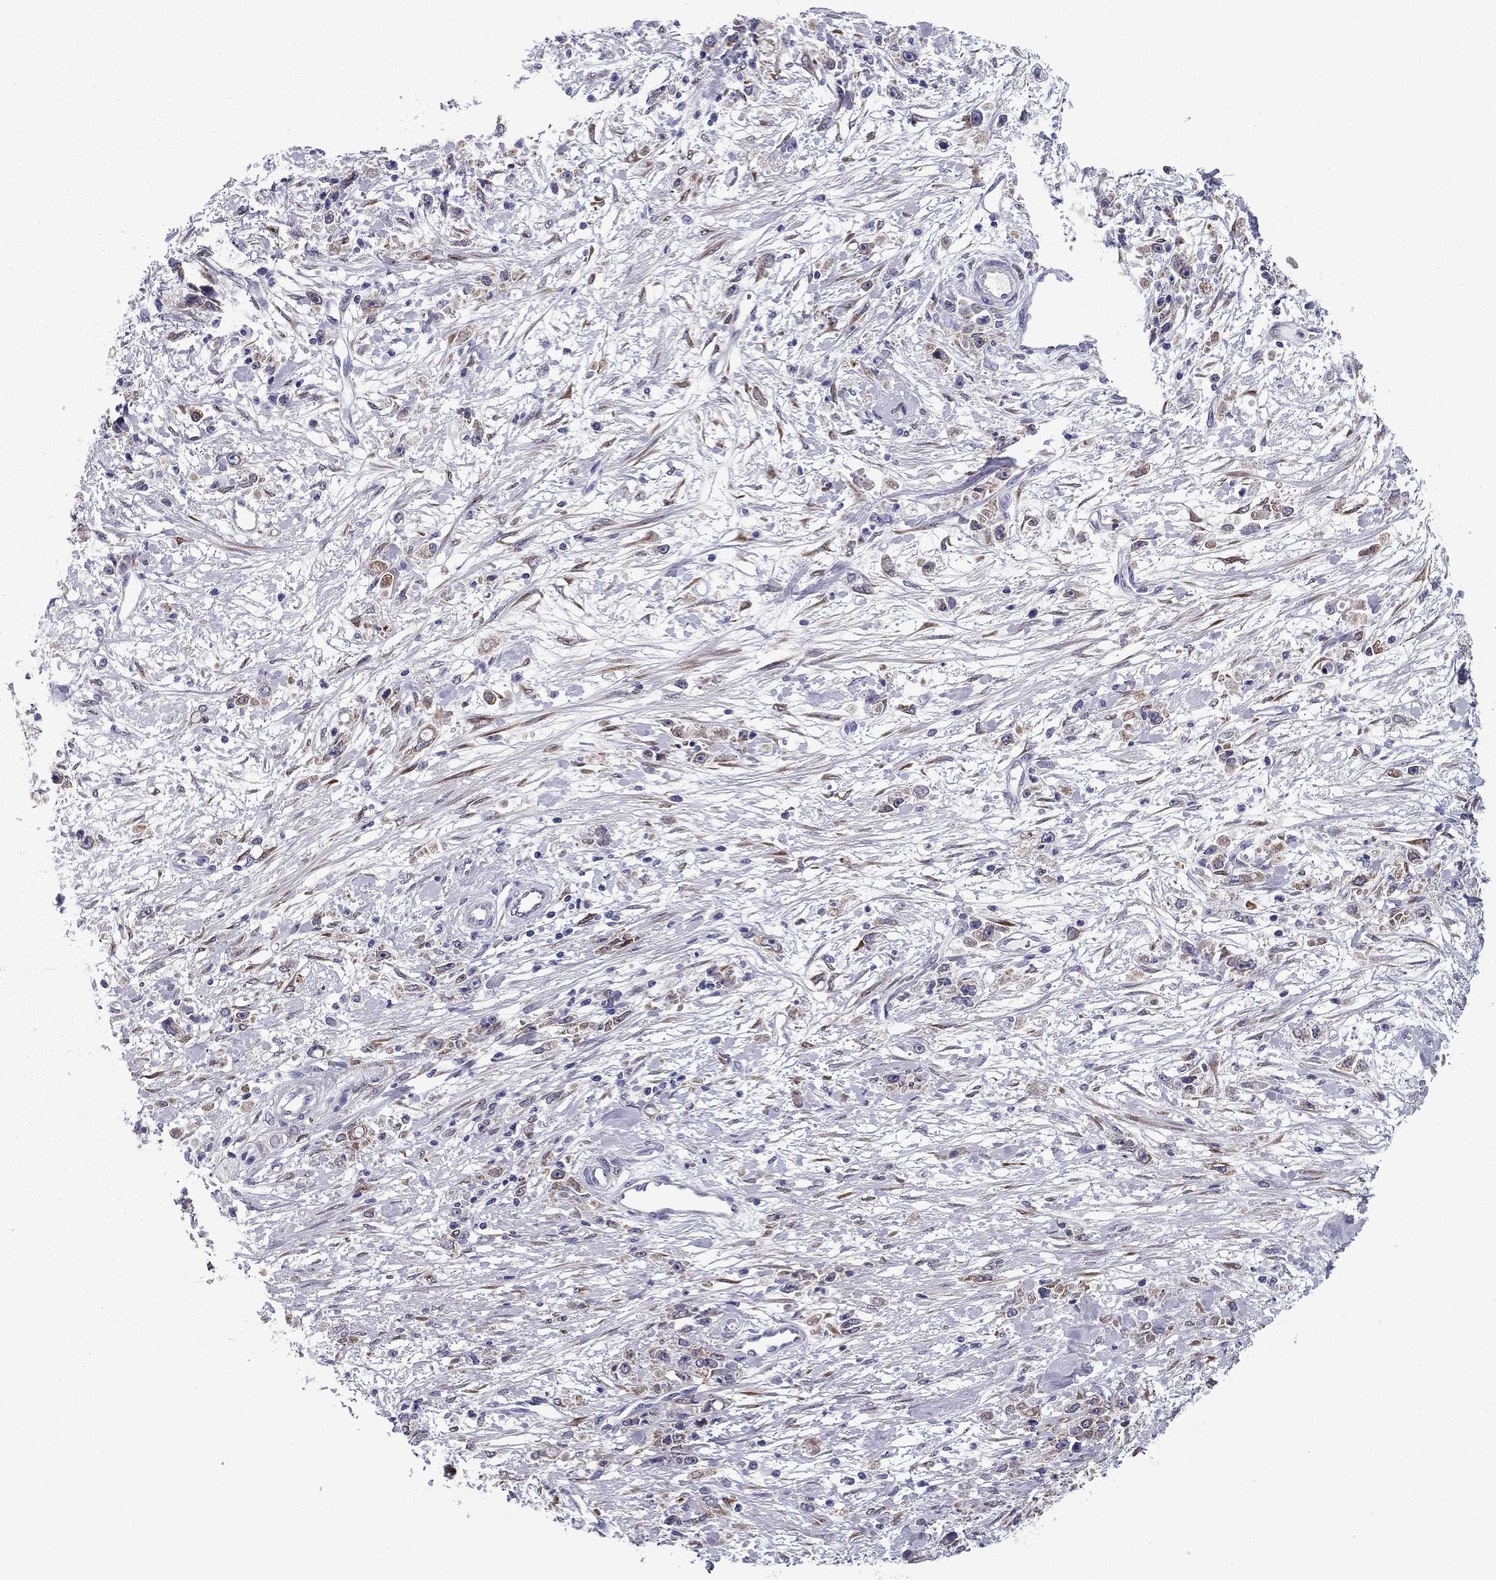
{"staining": {"intensity": "moderate", "quantity": "<25%", "location": "cytoplasmic/membranous"}, "tissue": "stomach cancer", "cell_type": "Tumor cells", "image_type": "cancer", "snomed": [{"axis": "morphology", "description": "Adenocarcinoma, NOS"}, {"axis": "topography", "description": "Stomach"}], "caption": "Stomach cancer (adenocarcinoma) stained with a protein marker reveals moderate staining in tumor cells.", "gene": "TMED3", "patient": {"sex": "female", "age": 59}}